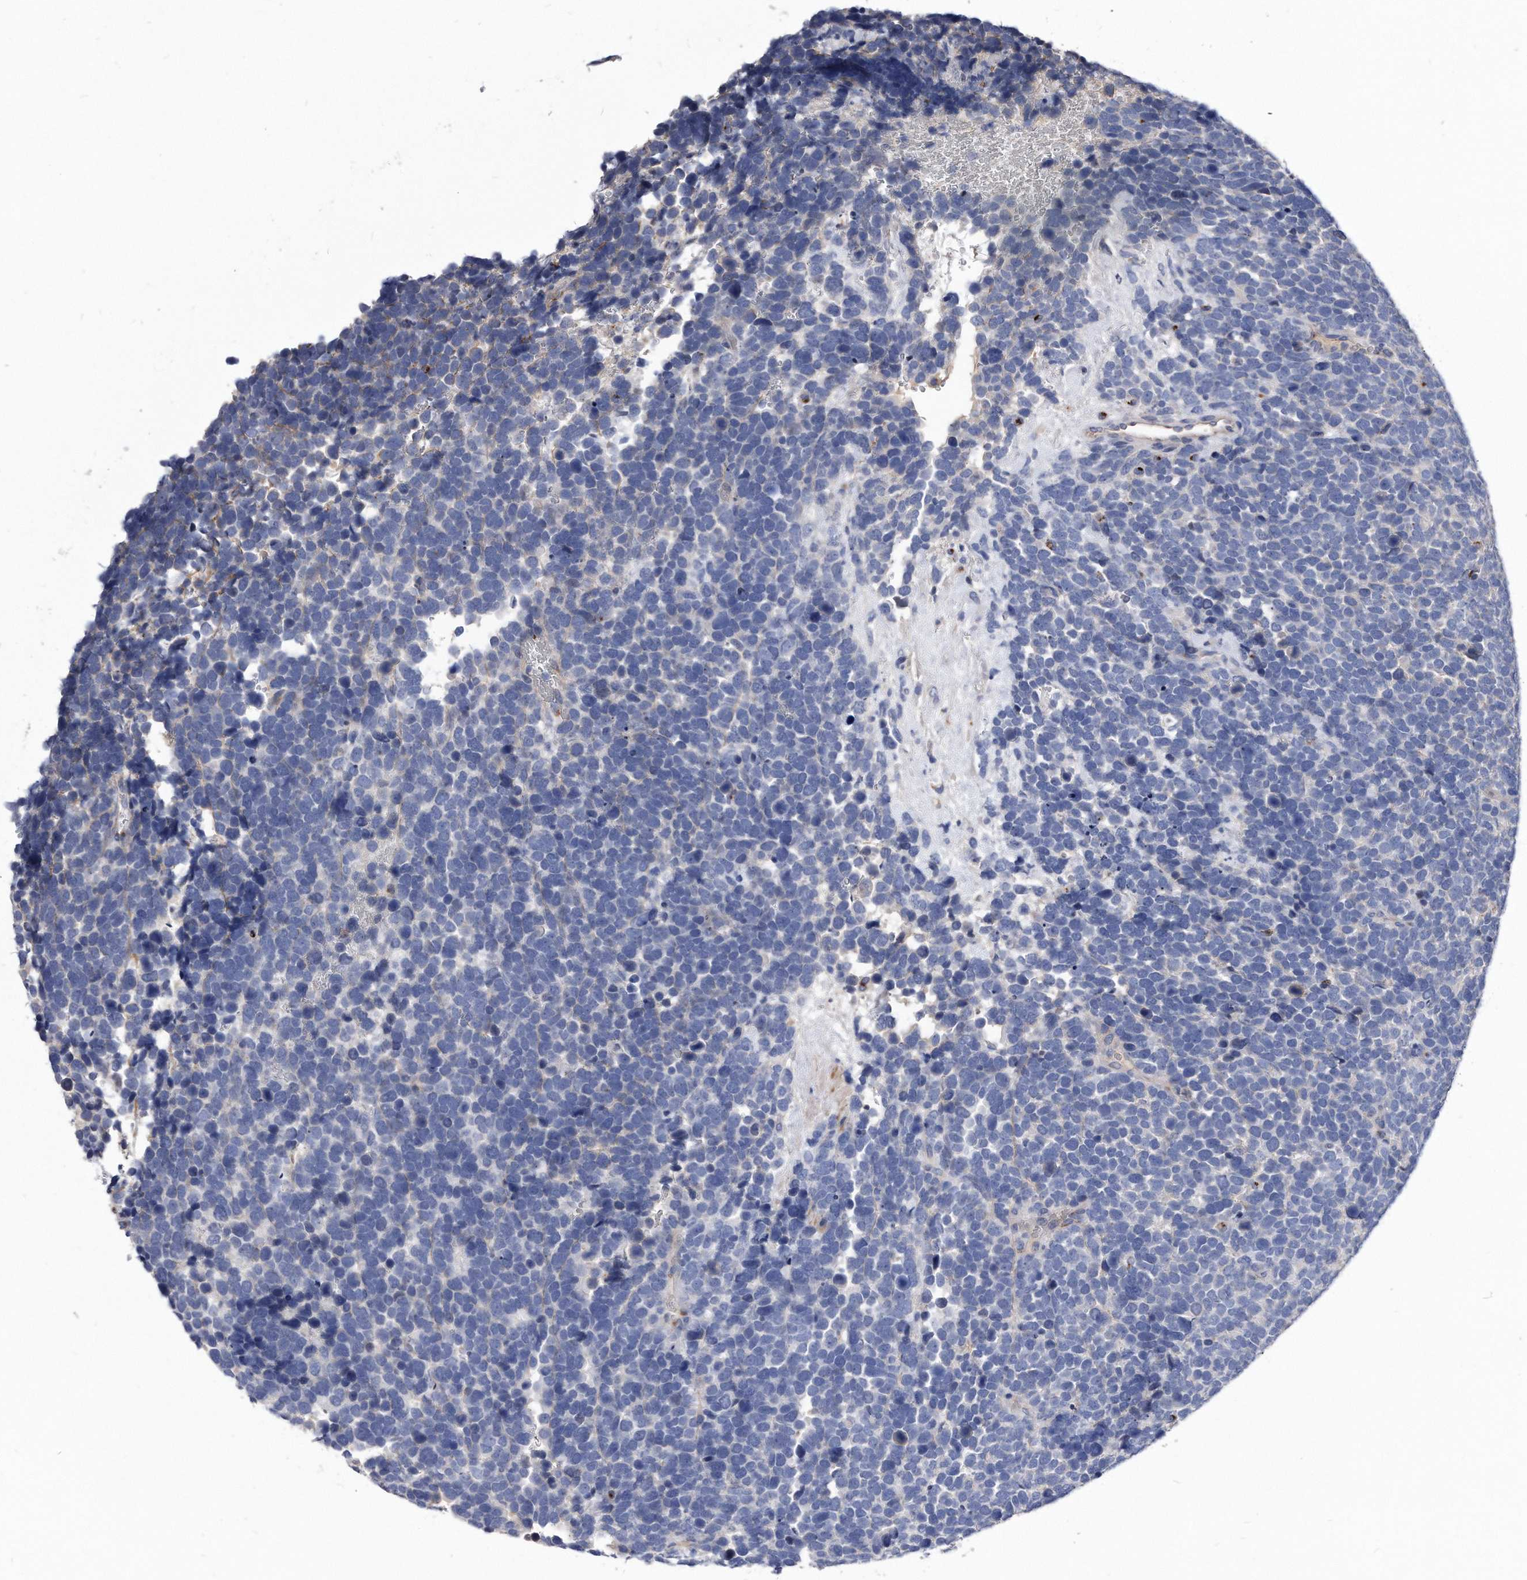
{"staining": {"intensity": "negative", "quantity": "none", "location": "none"}, "tissue": "urothelial cancer", "cell_type": "Tumor cells", "image_type": "cancer", "snomed": [{"axis": "morphology", "description": "Urothelial carcinoma, High grade"}, {"axis": "topography", "description": "Urinary bladder"}], "caption": "A photomicrograph of human urothelial carcinoma (high-grade) is negative for staining in tumor cells.", "gene": "MGAT4A", "patient": {"sex": "female", "age": 82}}